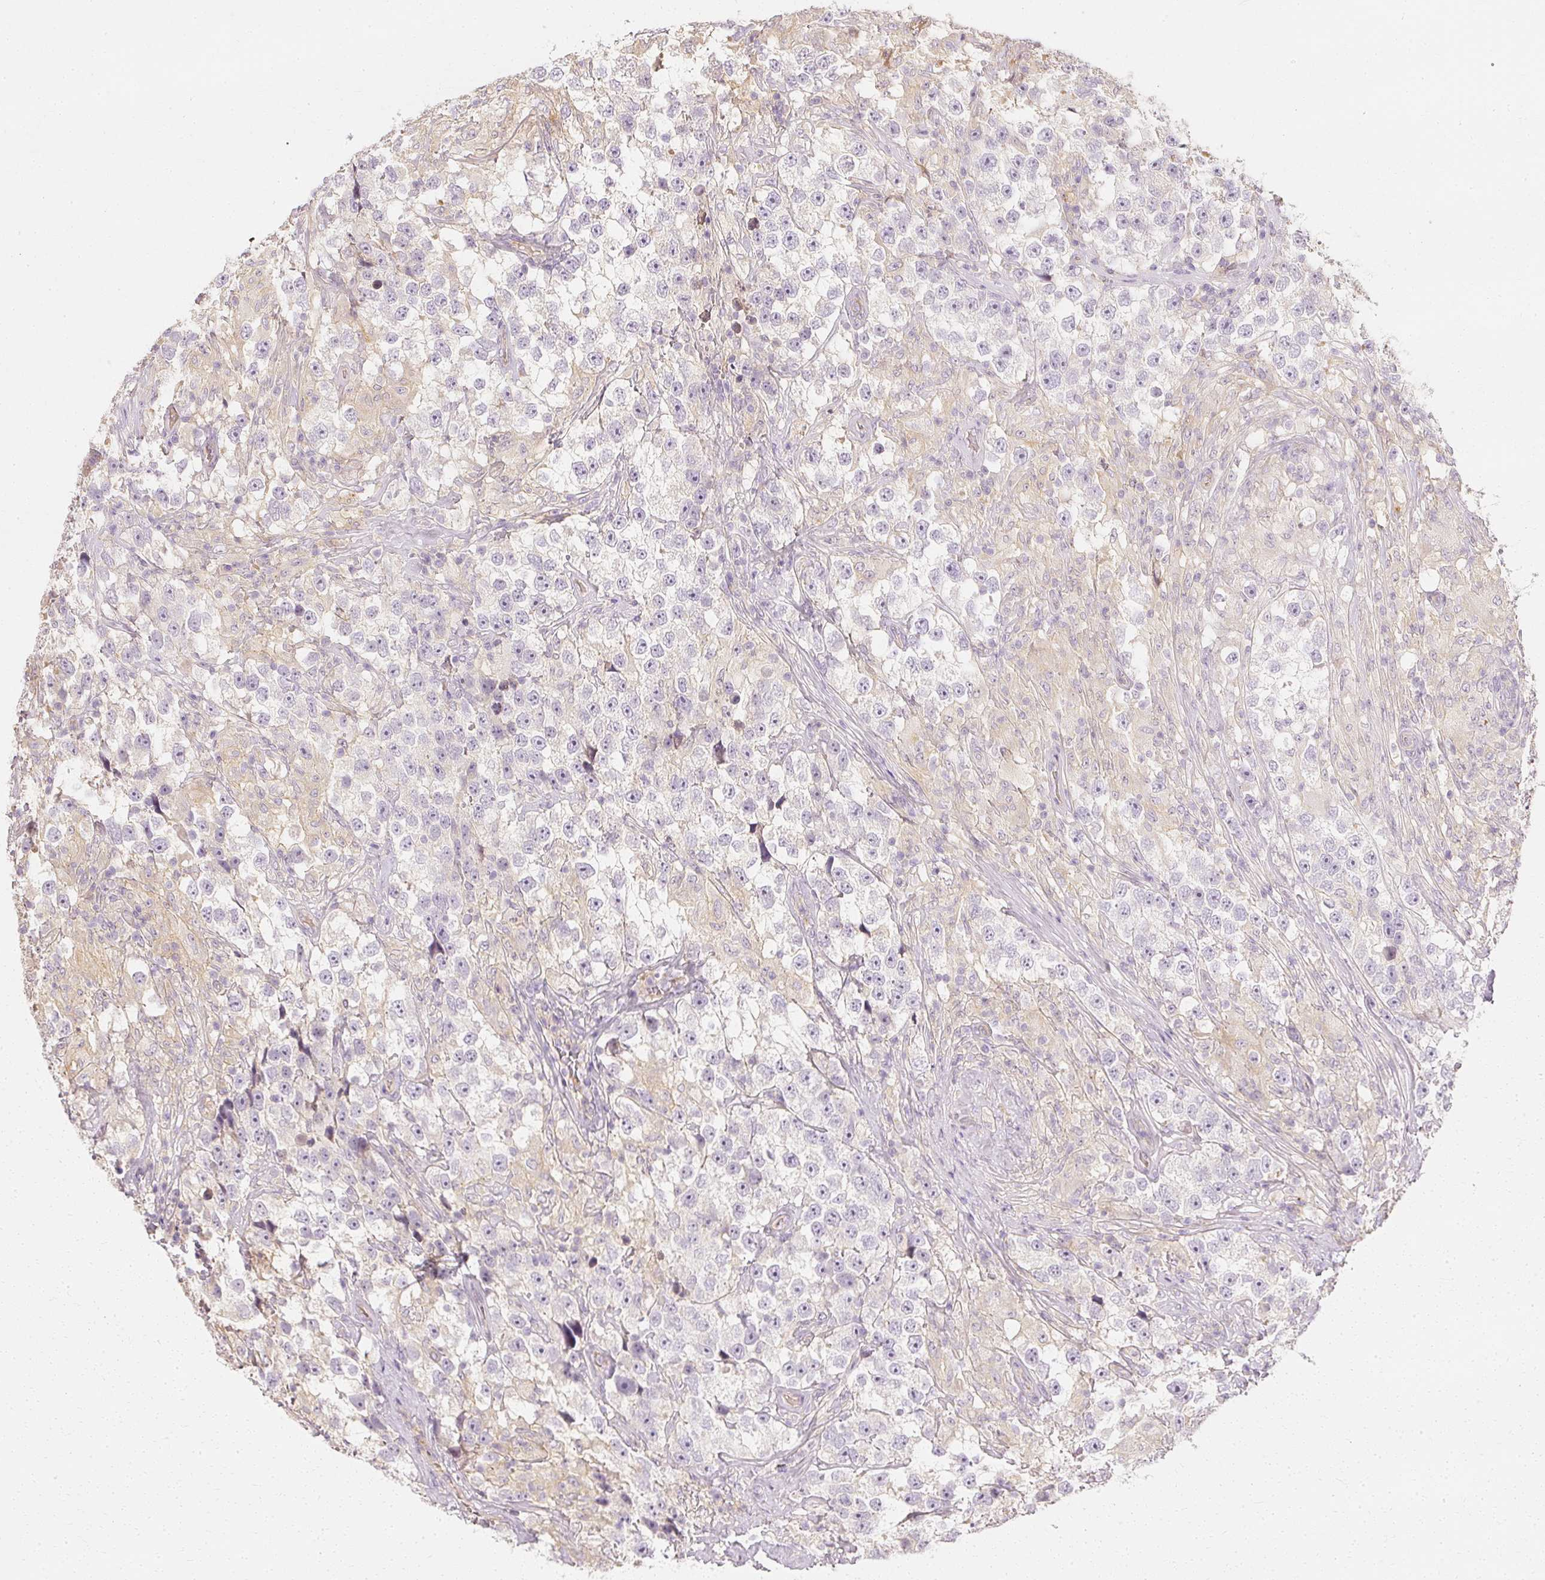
{"staining": {"intensity": "negative", "quantity": "none", "location": "none"}, "tissue": "testis cancer", "cell_type": "Tumor cells", "image_type": "cancer", "snomed": [{"axis": "morphology", "description": "Seminoma, NOS"}, {"axis": "topography", "description": "Testis"}], "caption": "This is a image of immunohistochemistry staining of seminoma (testis), which shows no staining in tumor cells.", "gene": "GNAQ", "patient": {"sex": "male", "age": 46}}